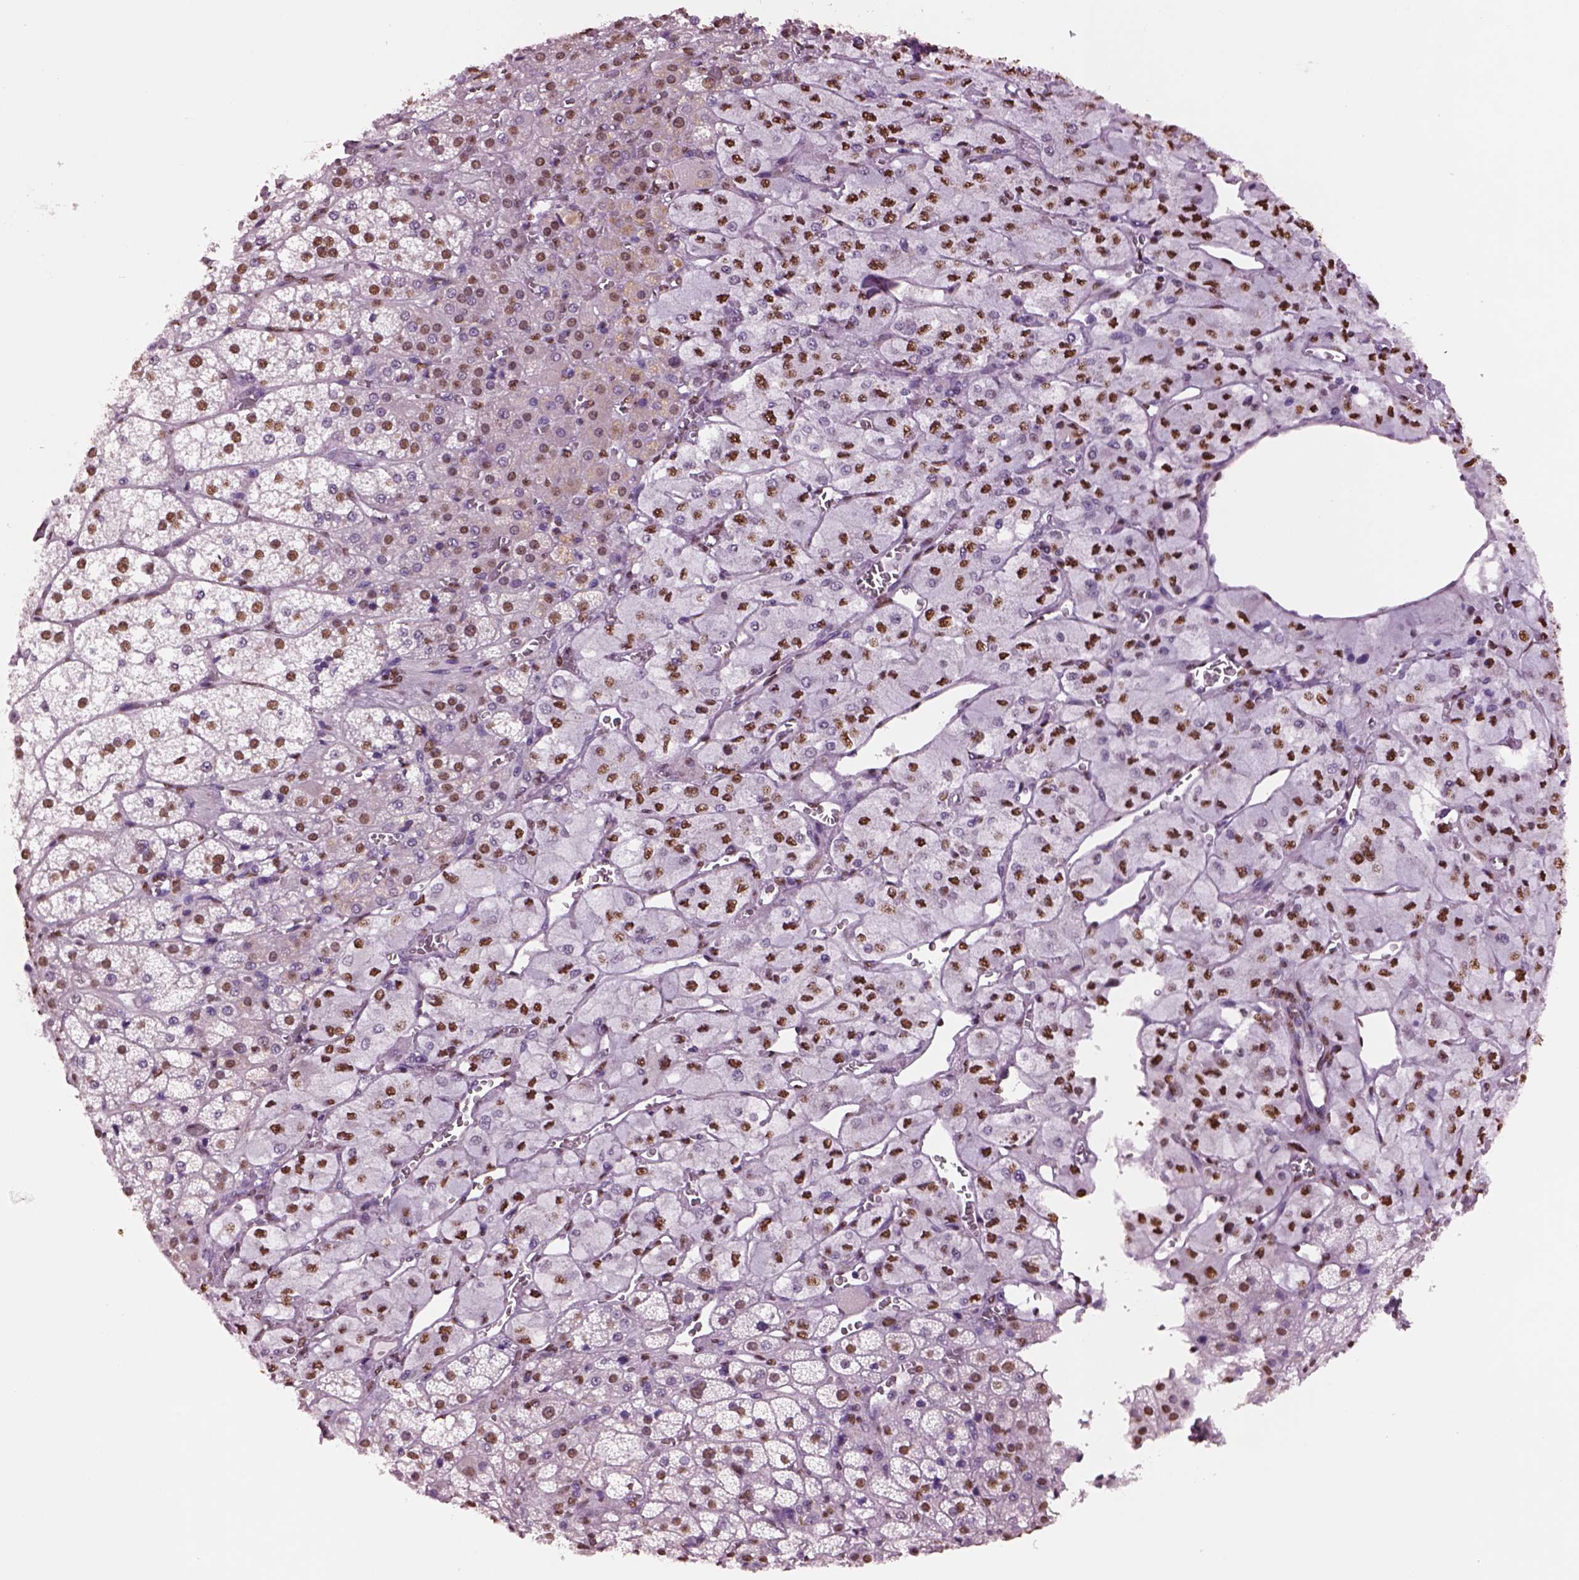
{"staining": {"intensity": "strong", "quantity": "25%-75%", "location": "nuclear"}, "tissue": "adrenal gland", "cell_type": "Glandular cells", "image_type": "normal", "snomed": [{"axis": "morphology", "description": "Normal tissue, NOS"}, {"axis": "topography", "description": "Adrenal gland"}], "caption": "A micrograph of adrenal gland stained for a protein reveals strong nuclear brown staining in glandular cells. (DAB = brown stain, brightfield microscopy at high magnification).", "gene": "DDX3X", "patient": {"sex": "female", "age": 60}}